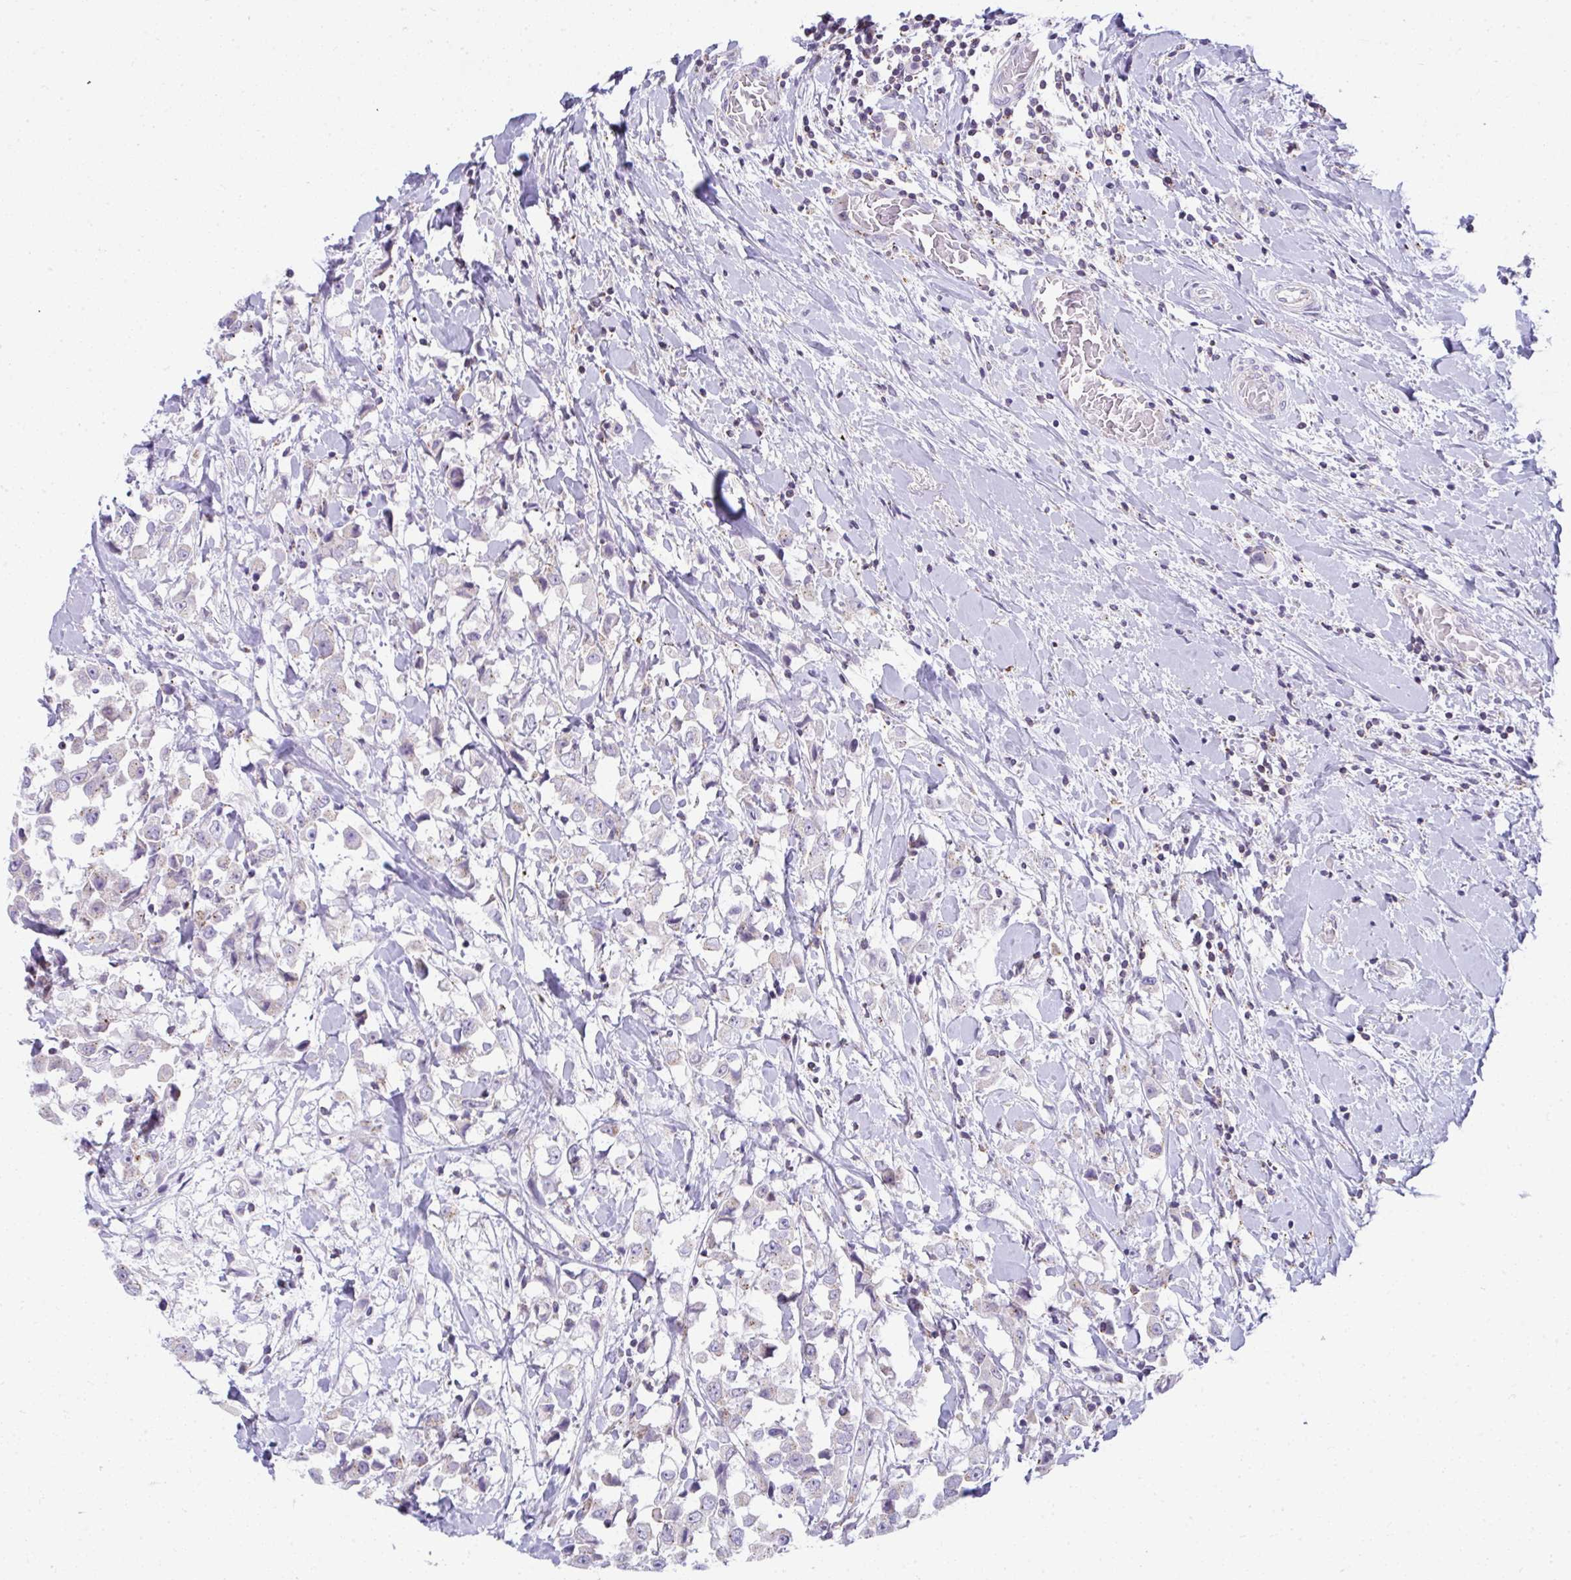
{"staining": {"intensity": "negative", "quantity": "none", "location": "none"}, "tissue": "breast cancer", "cell_type": "Tumor cells", "image_type": "cancer", "snomed": [{"axis": "morphology", "description": "Duct carcinoma"}, {"axis": "topography", "description": "Breast"}], "caption": "Tumor cells are negative for brown protein staining in breast invasive ductal carcinoma. Brightfield microscopy of IHC stained with DAB (3,3'-diaminobenzidine) (brown) and hematoxylin (blue), captured at high magnification.", "gene": "VPS4B", "patient": {"sex": "female", "age": 61}}